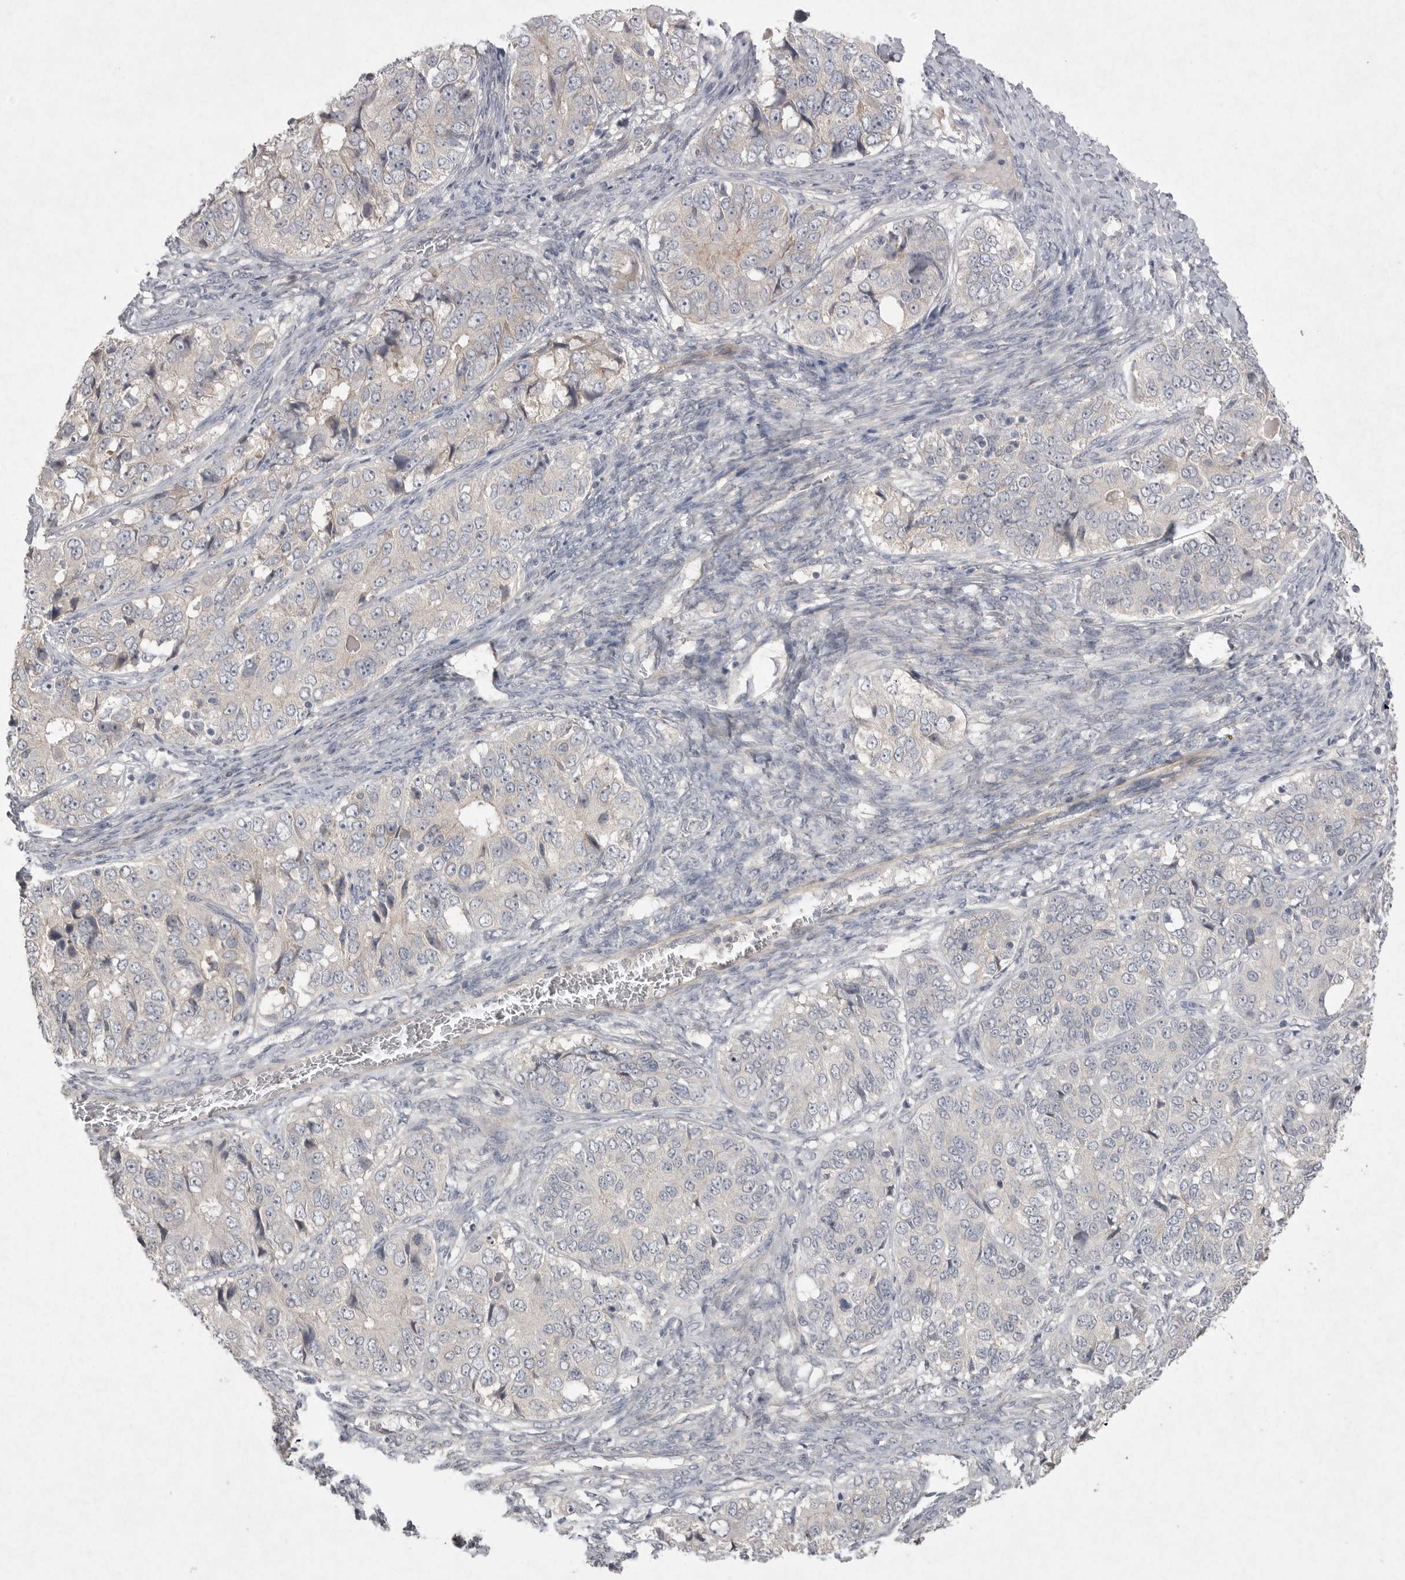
{"staining": {"intensity": "negative", "quantity": "none", "location": "none"}, "tissue": "ovarian cancer", "cell_type": "Tumor cells", "image_type": "cancer", "snomed": [{"axis": "morphology", "description": "Carcinoma, endometroid"}, {"axis": "topography", "description": "Ovary"}], "caption": "Protein analysis of endometroid carcinoma (ovarian) reveals no significant positivity in tumor cells. (Stains: DAB (3,3'-diaminobenzidine) IHC with hematoxylin counter stain, Microscopy: brightfield microscopy at high magnification).", "gene": "VANGL2", "patient": {"sex": "female", "age": 51}}